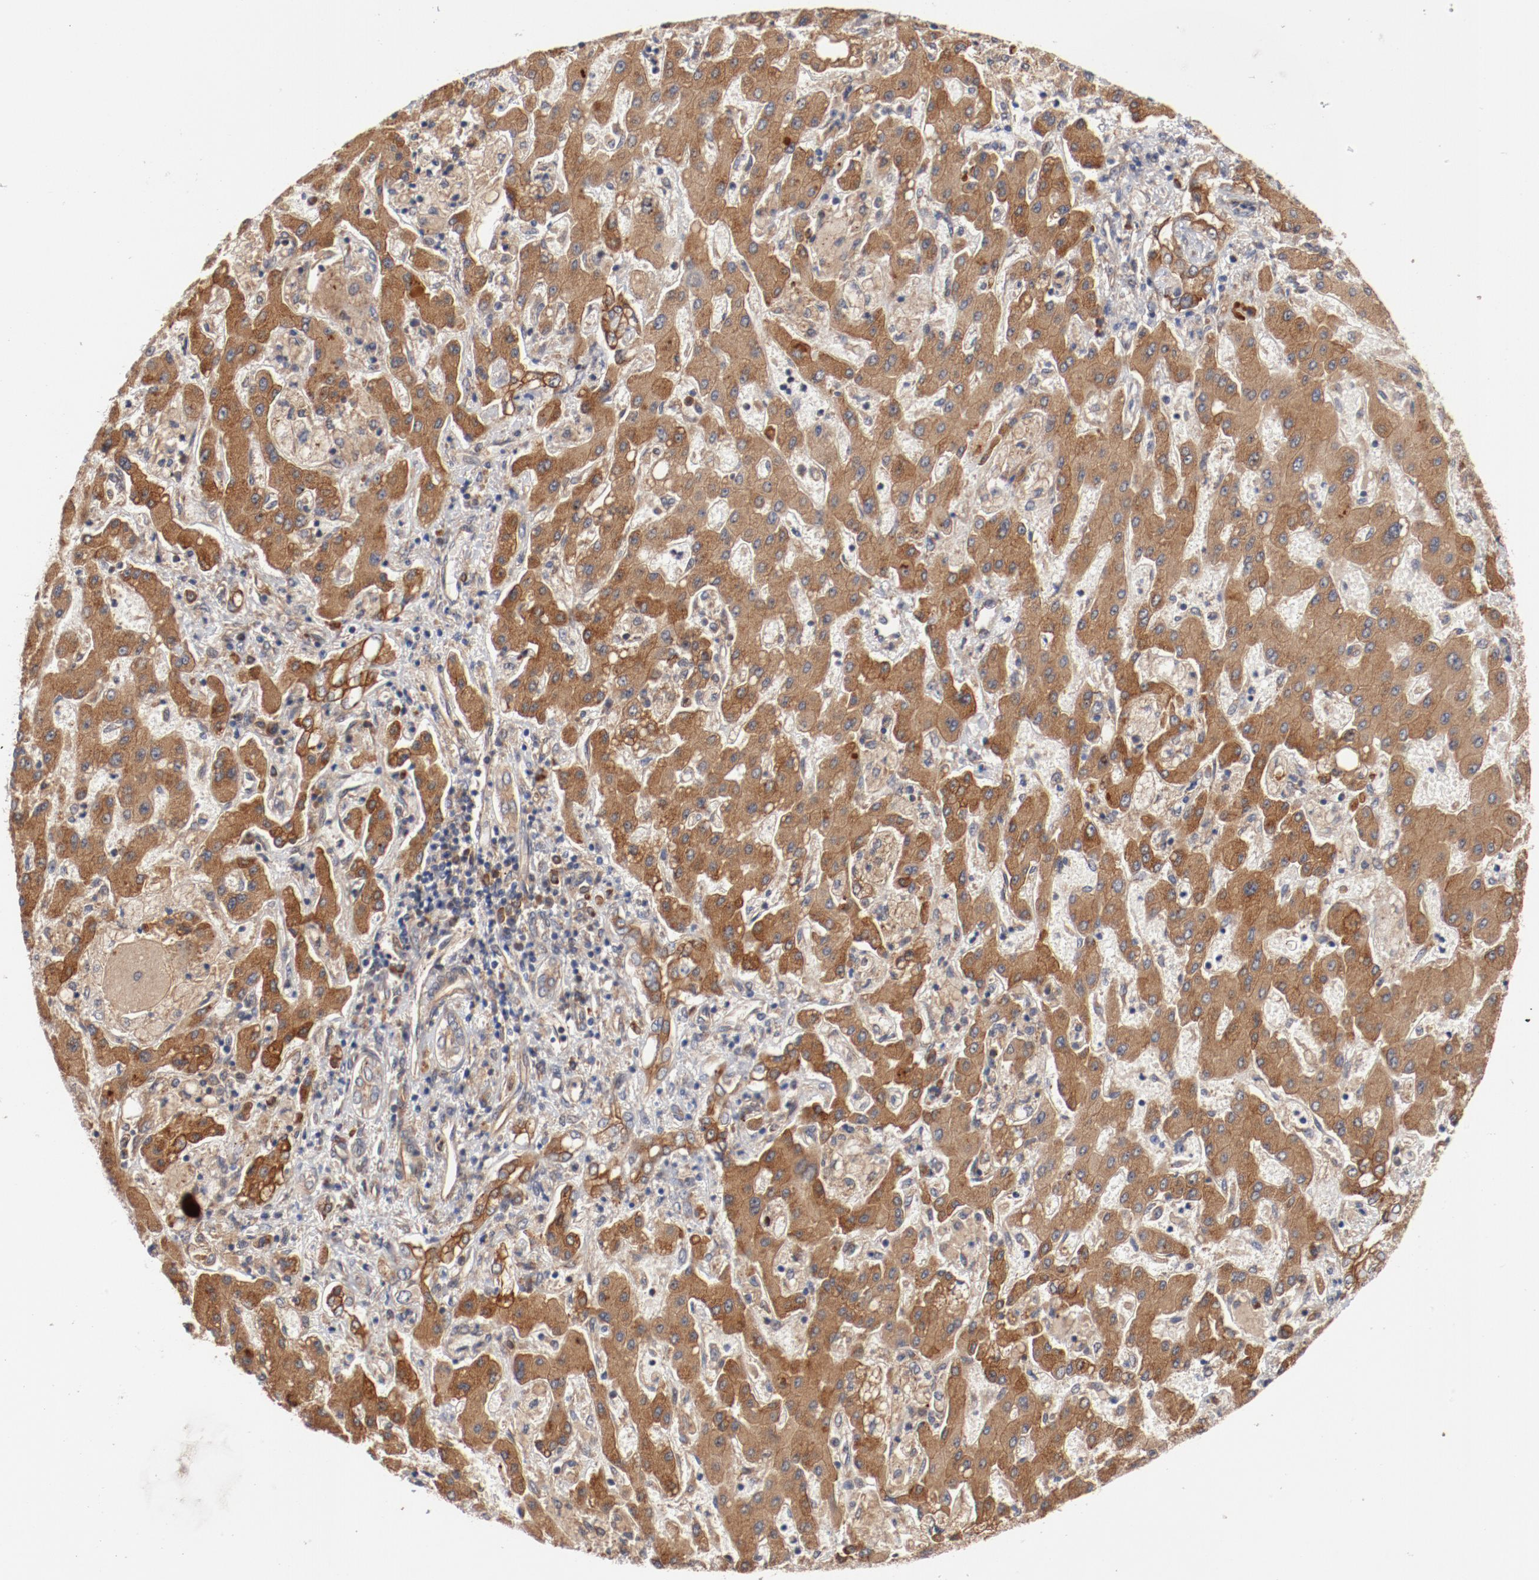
{"staining": {"intensity": "moderate", "quantity": ">75%", "location": "cytoplasmic/membranous"}, "tissue": "liver cancer", "cell_type": "Tumor cells", "image_type": "cancer", "snomed": [{"axis": "morphology", "description": "Cholangiocarcinoma"}, {"axis": "topography", "description": "Liver"}], "caption": "Cholangiocarcinoma (liver) stained for a protein (brown) demonstrates moderate cytoplasmic/membranous positive staining in about >75% of tumor cells.", "gene": "PITPNM2", "patient": {"sex": "male", "age": 50}}